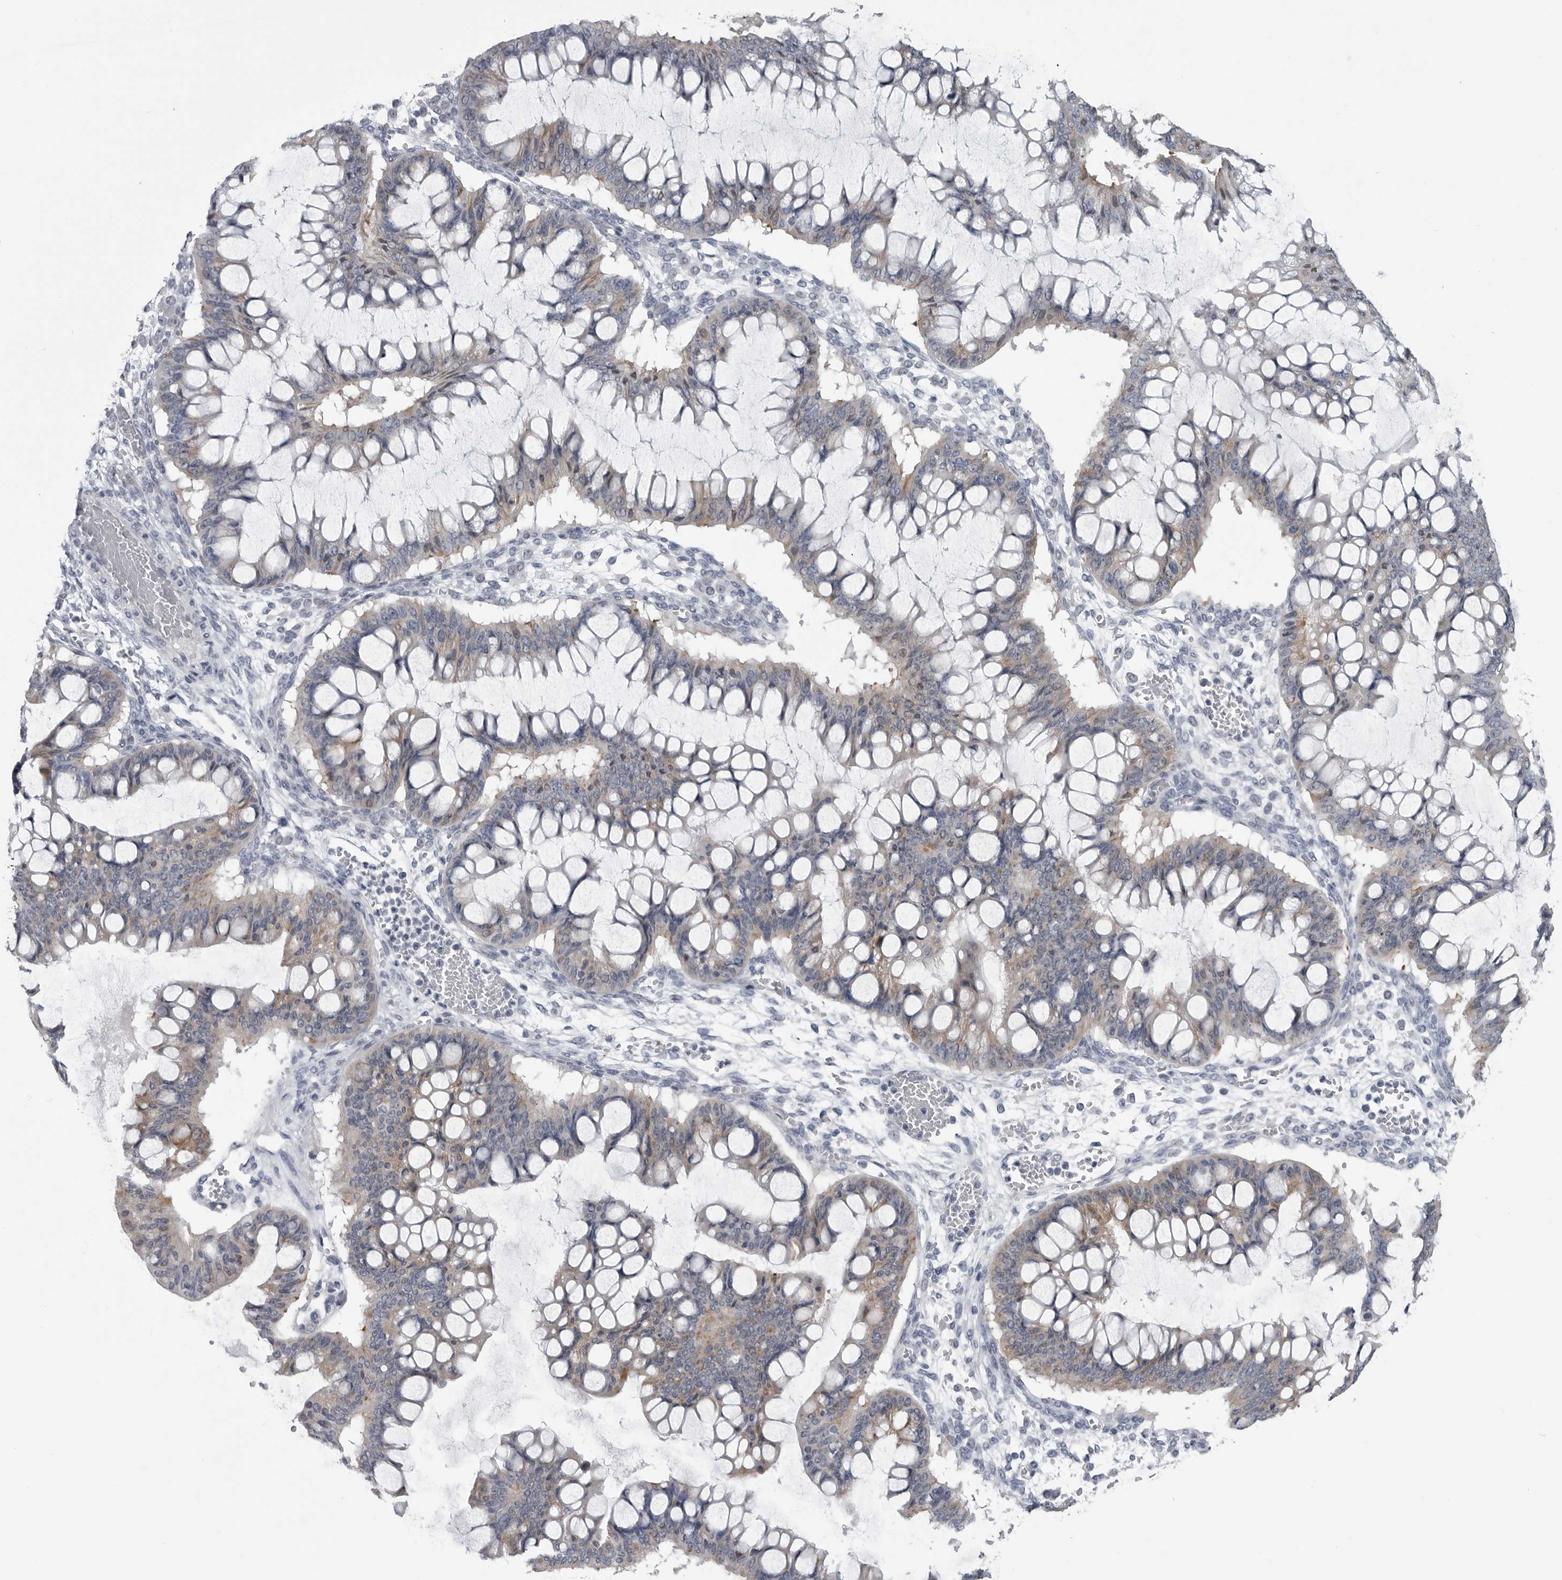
{"staining": {"intensity": "weak", "quantity": "<25%", "location": "cytoplasmic/membranous"}, "tissue": "ovarian cancer", "cell_type": "Tumor cells", "image_type": "cancer", "snomed": [{"axis": "morphology", "description": "Cystadenocarcinoma, mucinous, NOS"}, {"axis": "topography", "description": "Ovary"}], "caption": "Immunohistochemistry (IHC) of human ovarian cancer (mucinous cystadenocarcinoma) reveals no expression in tumor cells.", "gene": "MYOC", "patient": {"sex": "female", "age": 73}}